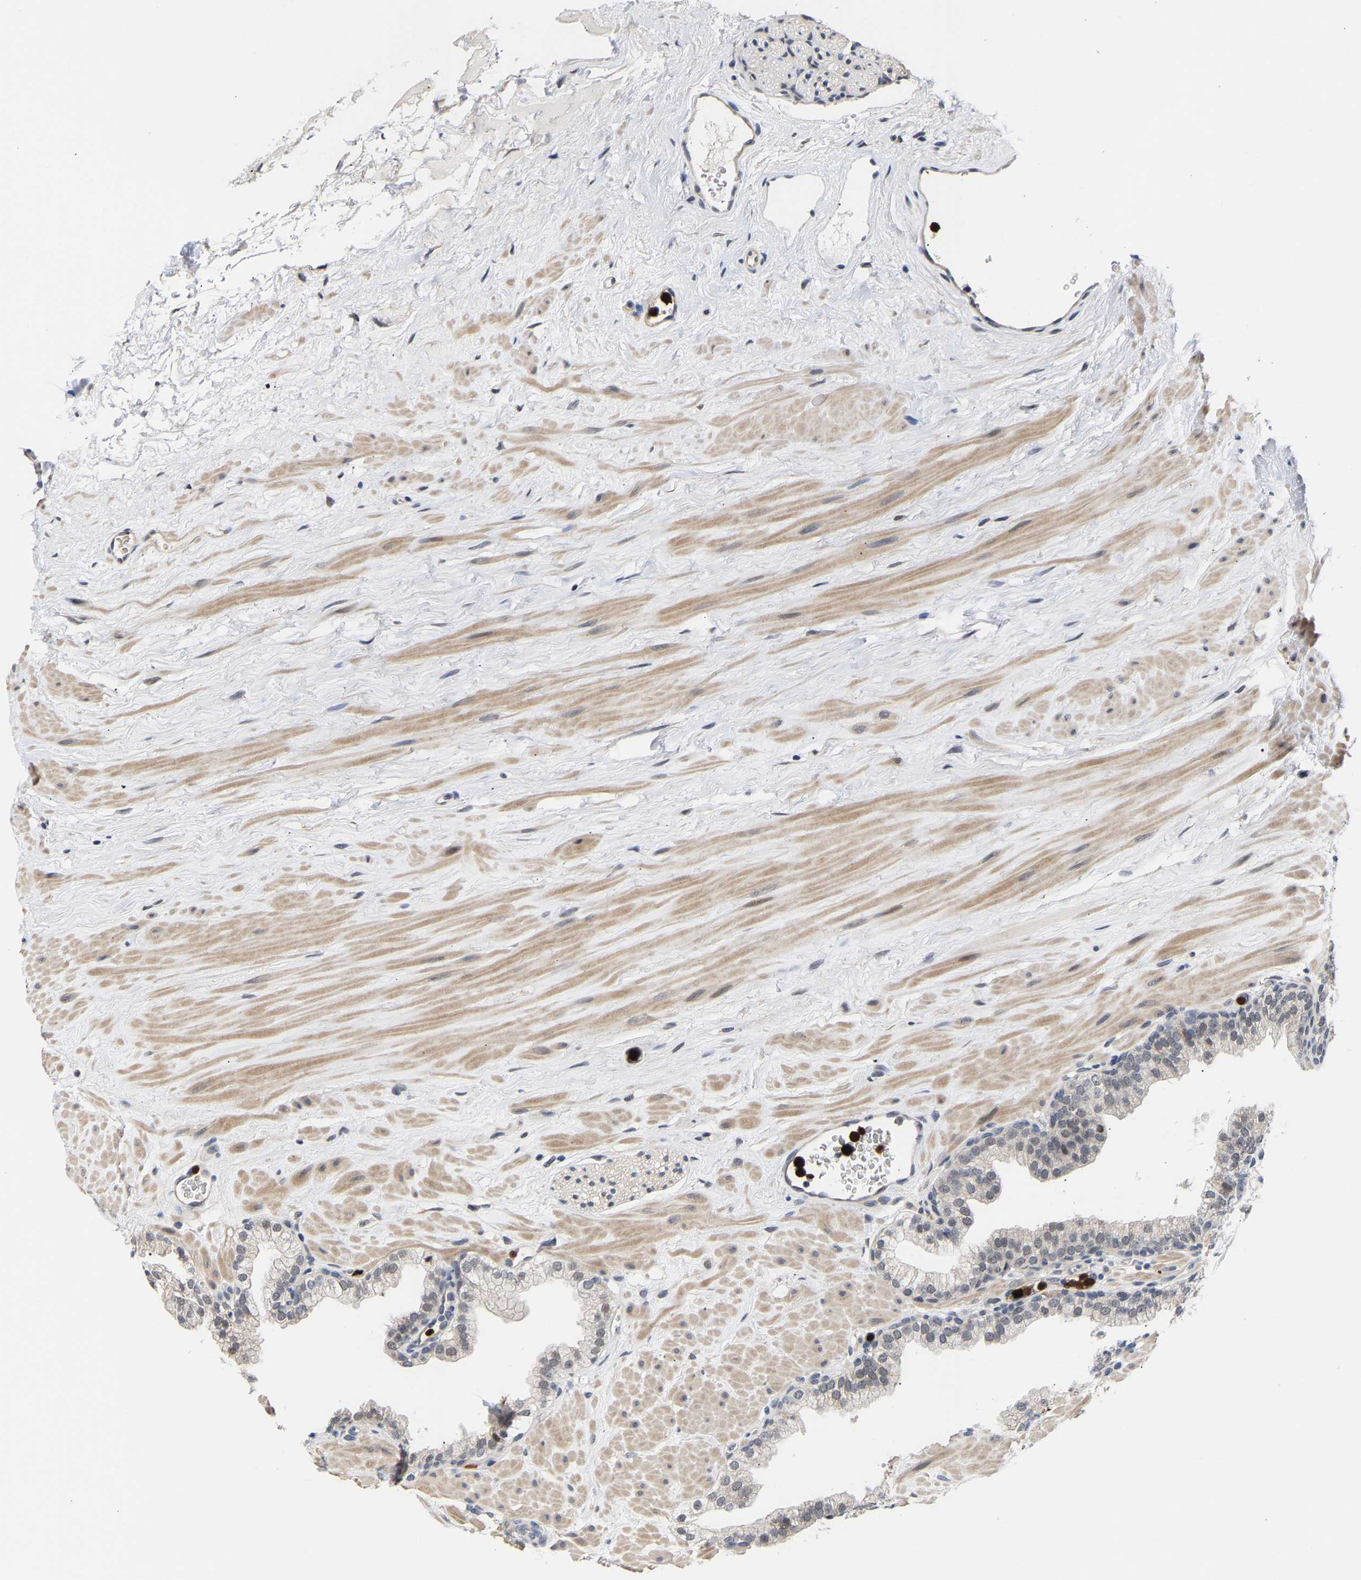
{"staining": {"intensity": "weak", "quantity": "<25%", "location": "nuclear"}, "tissue": "prostate", "cell_type": "Glandular cells", "image_type": "normal", "snomed": [{"axis": "morphology", "description": "Normal tissue, NOS"}, {"axis": "morphology", "description": "Urothelial carcinoma, Low grade"}, {"axis": "topography", "description": "Urinary bladder"}, {"axis": "topography", "description": "Prostate"}], "caption": "Immunohistochemical staining of normal human prostate displays no significant positivity in glandular cells.", "gene": "TDRD7", "patient": {"sex": "male", "age": 60}}